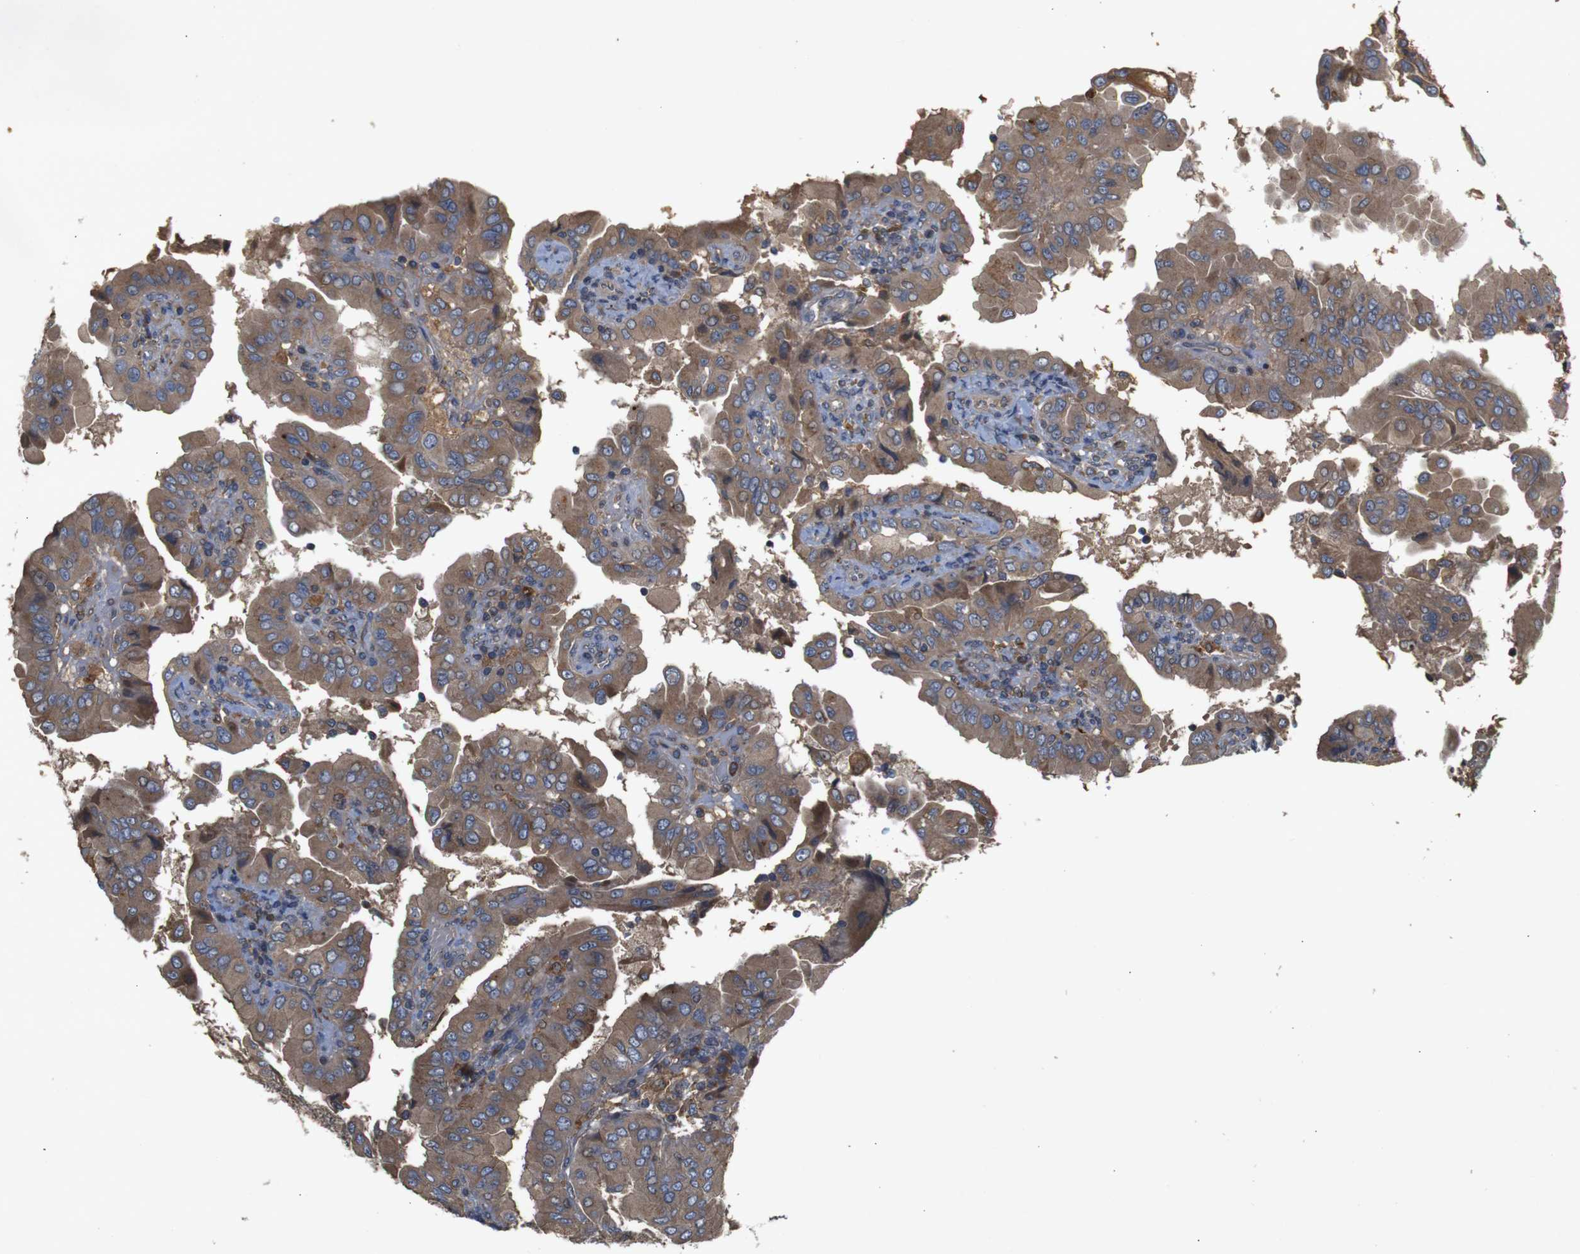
{"staining": {"intensity": "moderate", "quantity": ">75%", "location": "cytoplasmic/membranous"}, "tissue": "thyroid cancer", "cell_type": "Tumor cells", "image_type": "cancer", "snomed": [{"axis": "morphology", "description": "Papillary adenocarcinoma, NOS"}, {"axis": "topography", "description": "Thyroid gland"}], "caption": "Human thyroid cancer (papillary adenocarcinoma) stained with a brown dye demonstrates moderate cytoplasmic/membranous positive expression in about >75% of tumor cells.", "gene": "PTPN1", "patient": {"sex": "male", "age": 33}}